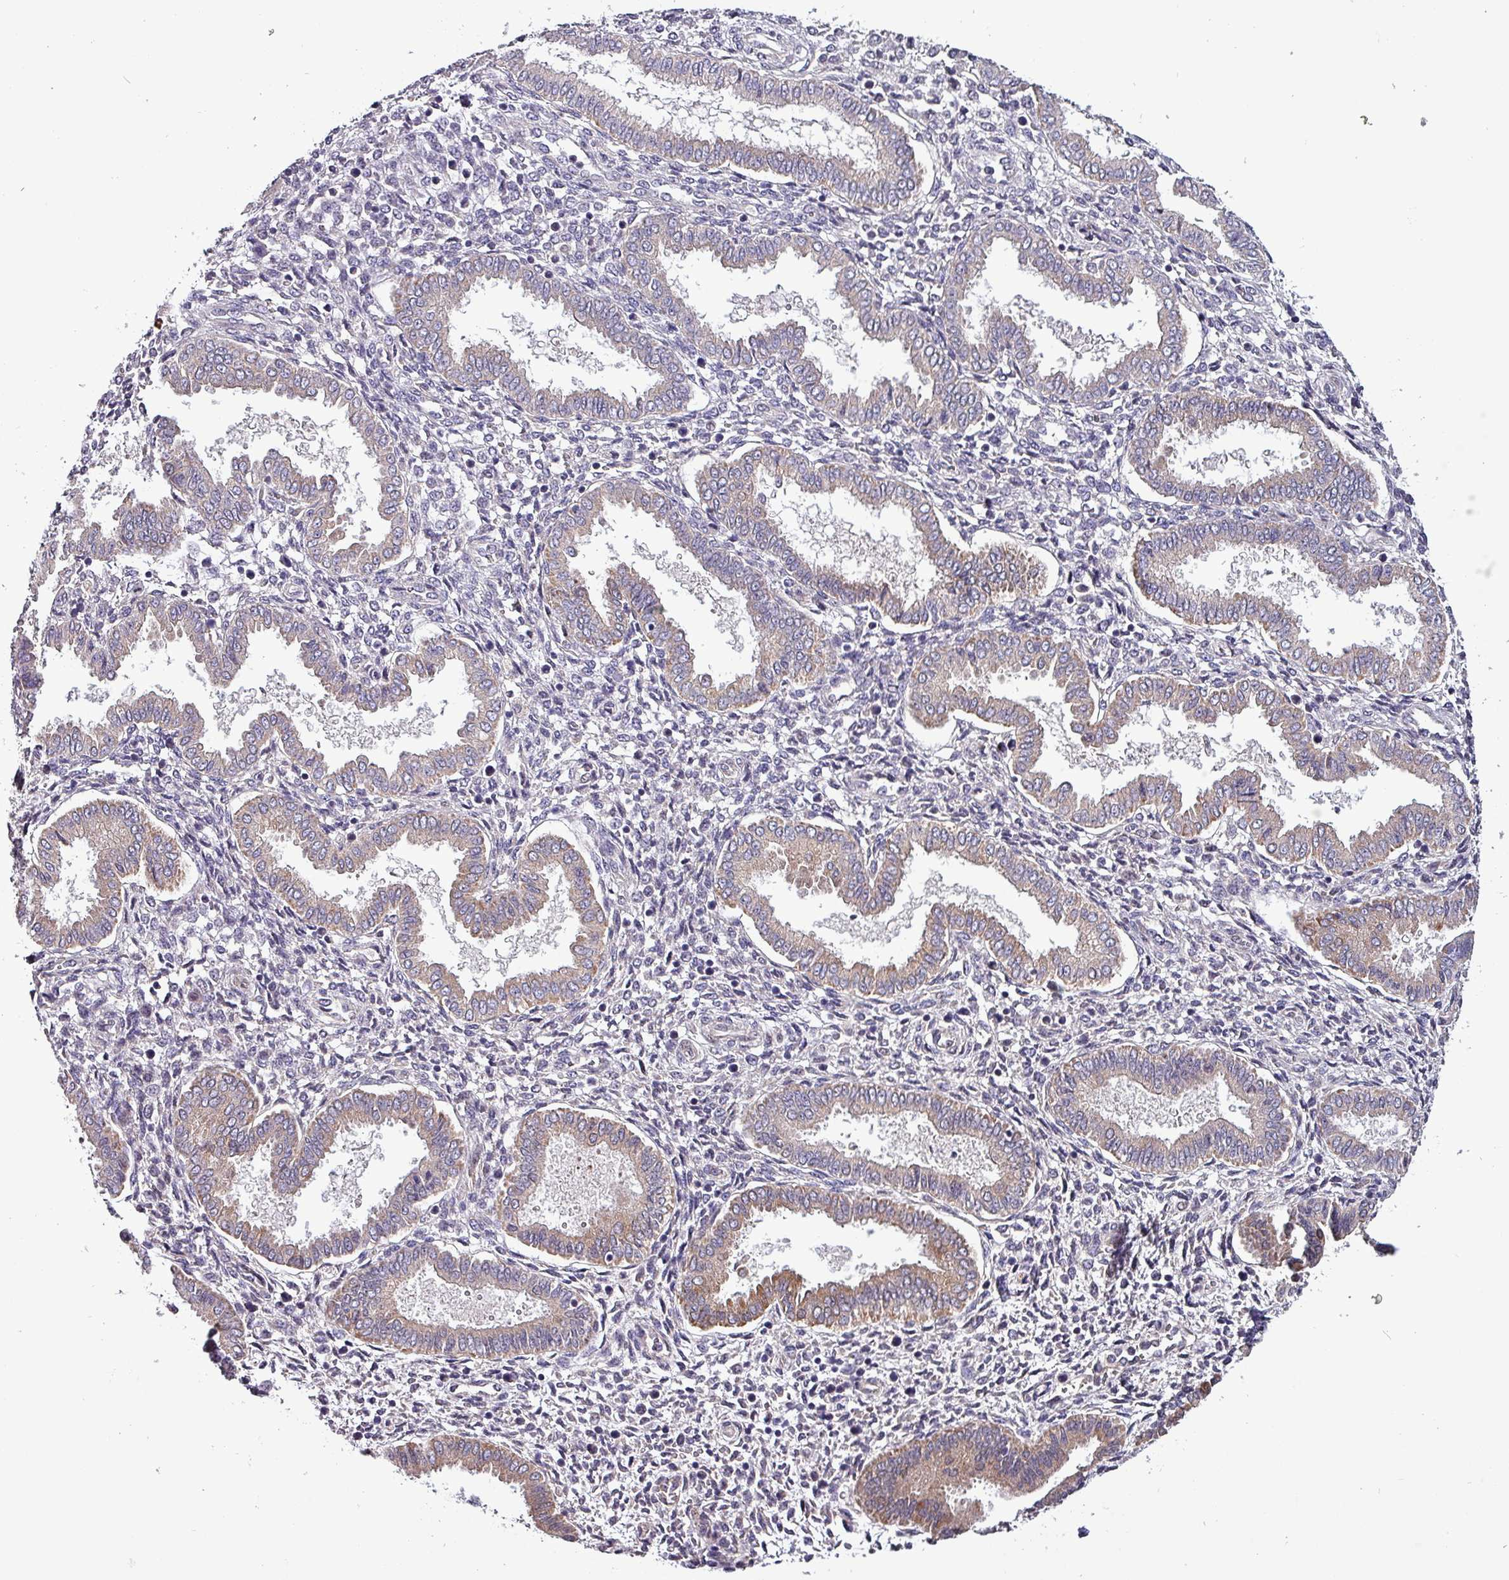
{"staining": {"intensity": "negative", "quantity": "none", "location": "none"}, "tissue": "endometrium", "cell_type": "Cells in endometrial stroma", "image_type": "normal", "snomed": [{"axis": "morphology", "description": "Normal tissue, NOS"}, {"axis": "topography", "description": "Endometrium"}], "caption": "This is an immunohistochemistry (IHC) micrograph of normal human endometrium. There is no expression in cells in endometrial stroma.", "gene": "GRAPL", "patient": {"sex": "female", "age": 24}}